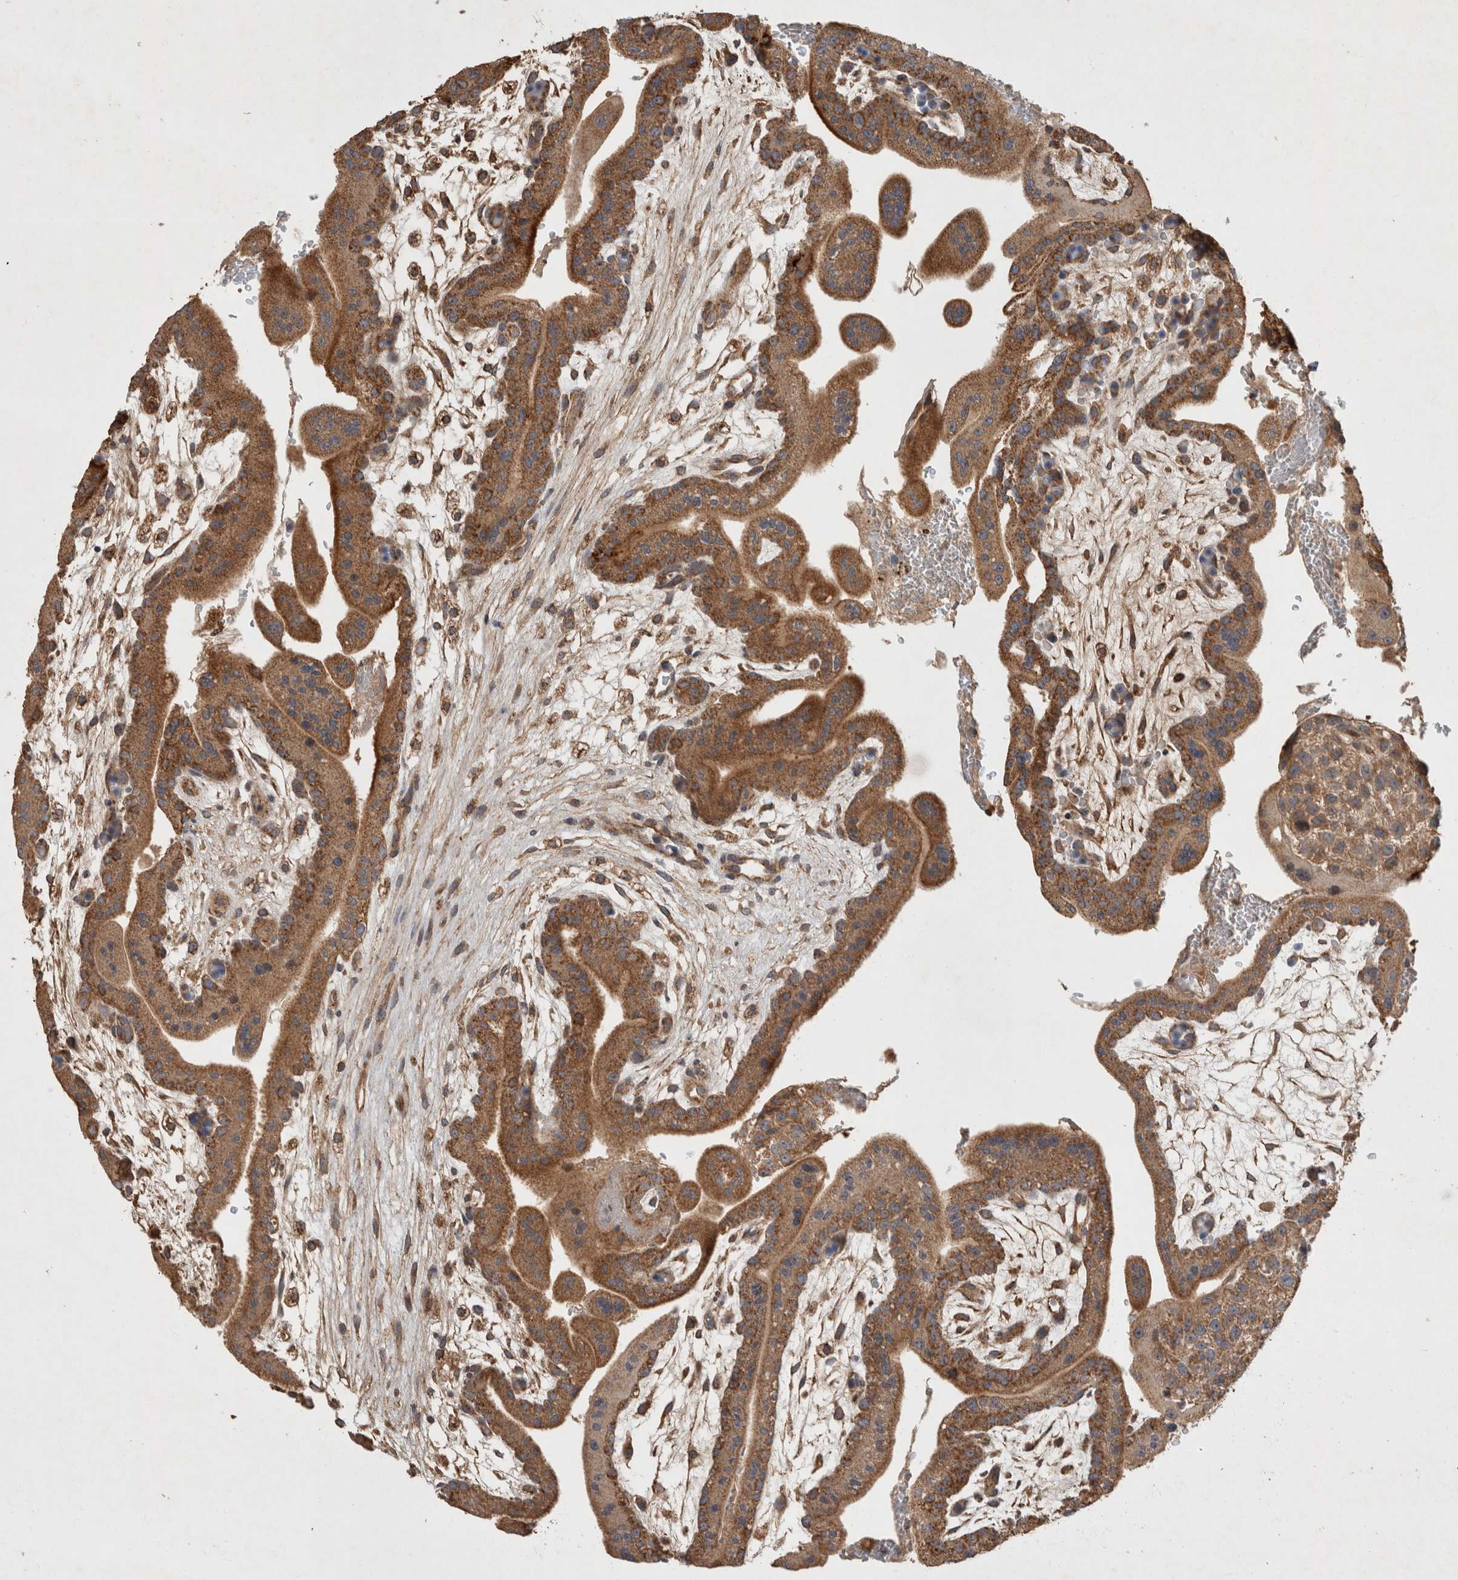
{"staining": {"intensity": "moderate", "quantity": ">75%", "location": "cytoplasmic/membranous"}, "tissue": "placenta", "cell_type": "Decidual cells", "image_type": "normal", "snomed": [{"axis": "morphology", "description": "Normal tissue, NOS"}, {"axis": "topography", "description": "Placenta"}], "caption": "An image showing moderate cytoplasmic/membranous positivity in about >75% of decidual cells in unremarkable placenta, as visualized by brown immunohistochemical staining.", "gene": "SERAC1", "patient": {"sex": "female", "age": 35}}